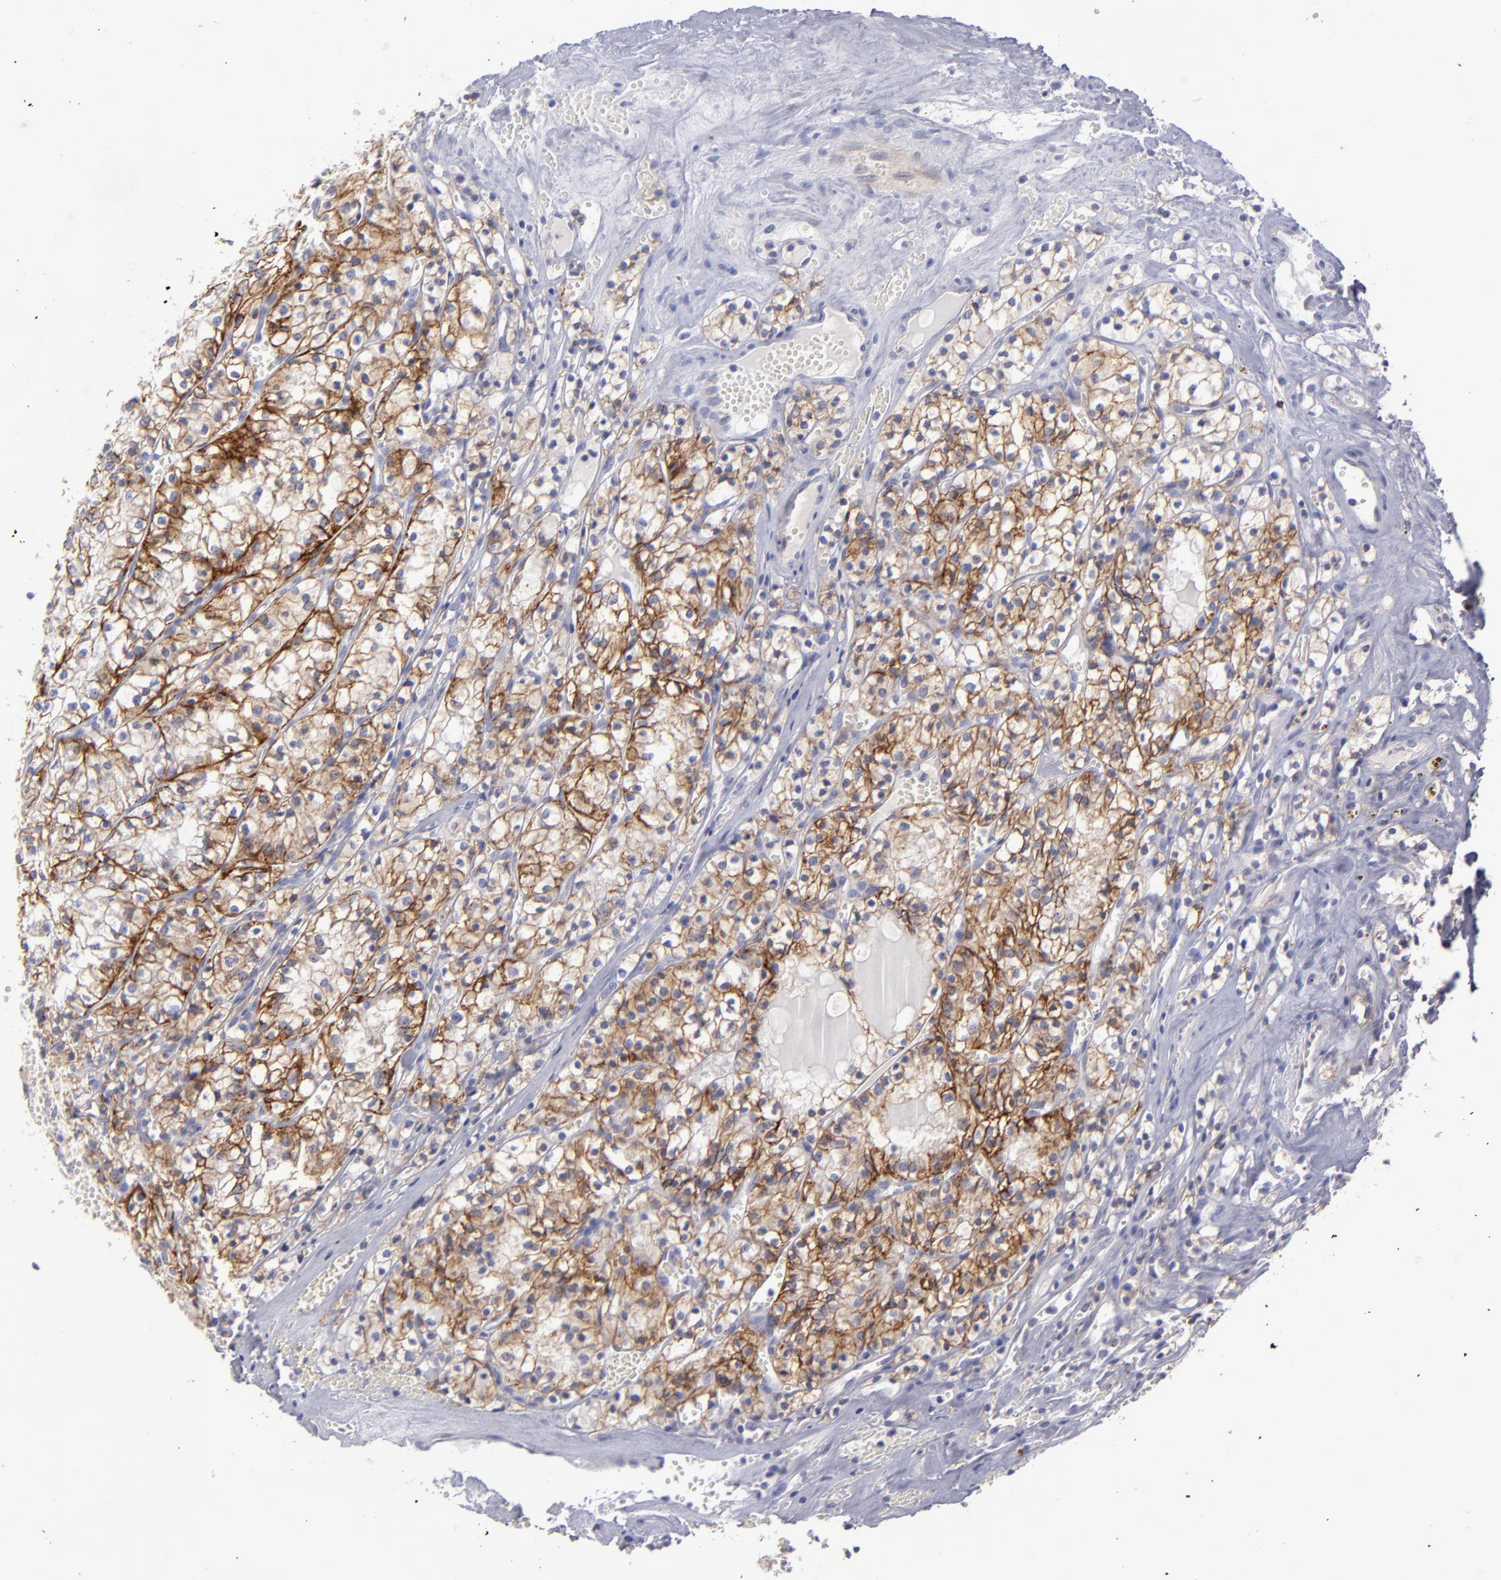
{"staining": {"intensity": "moderate", "quantity": ">75%", "location": "cytoplasmic/membranous"}, "tissue": "renal cancer", "cell_type": "Tumor cells", "image_type": "cancer", "snomed": [{"axis": "morphology", "description": "Adenocarcinoma, NOS"}, {"axis": "topography", "description": "Kidney"}], "caption": "Renal adenocarcinoma stained with a brown dye displays moderate cytoplasmic/membranous positive expression in approximately >75% of tumor cells.", "gene": "BSG", "patient": {"sex": "male", "age": 61}}